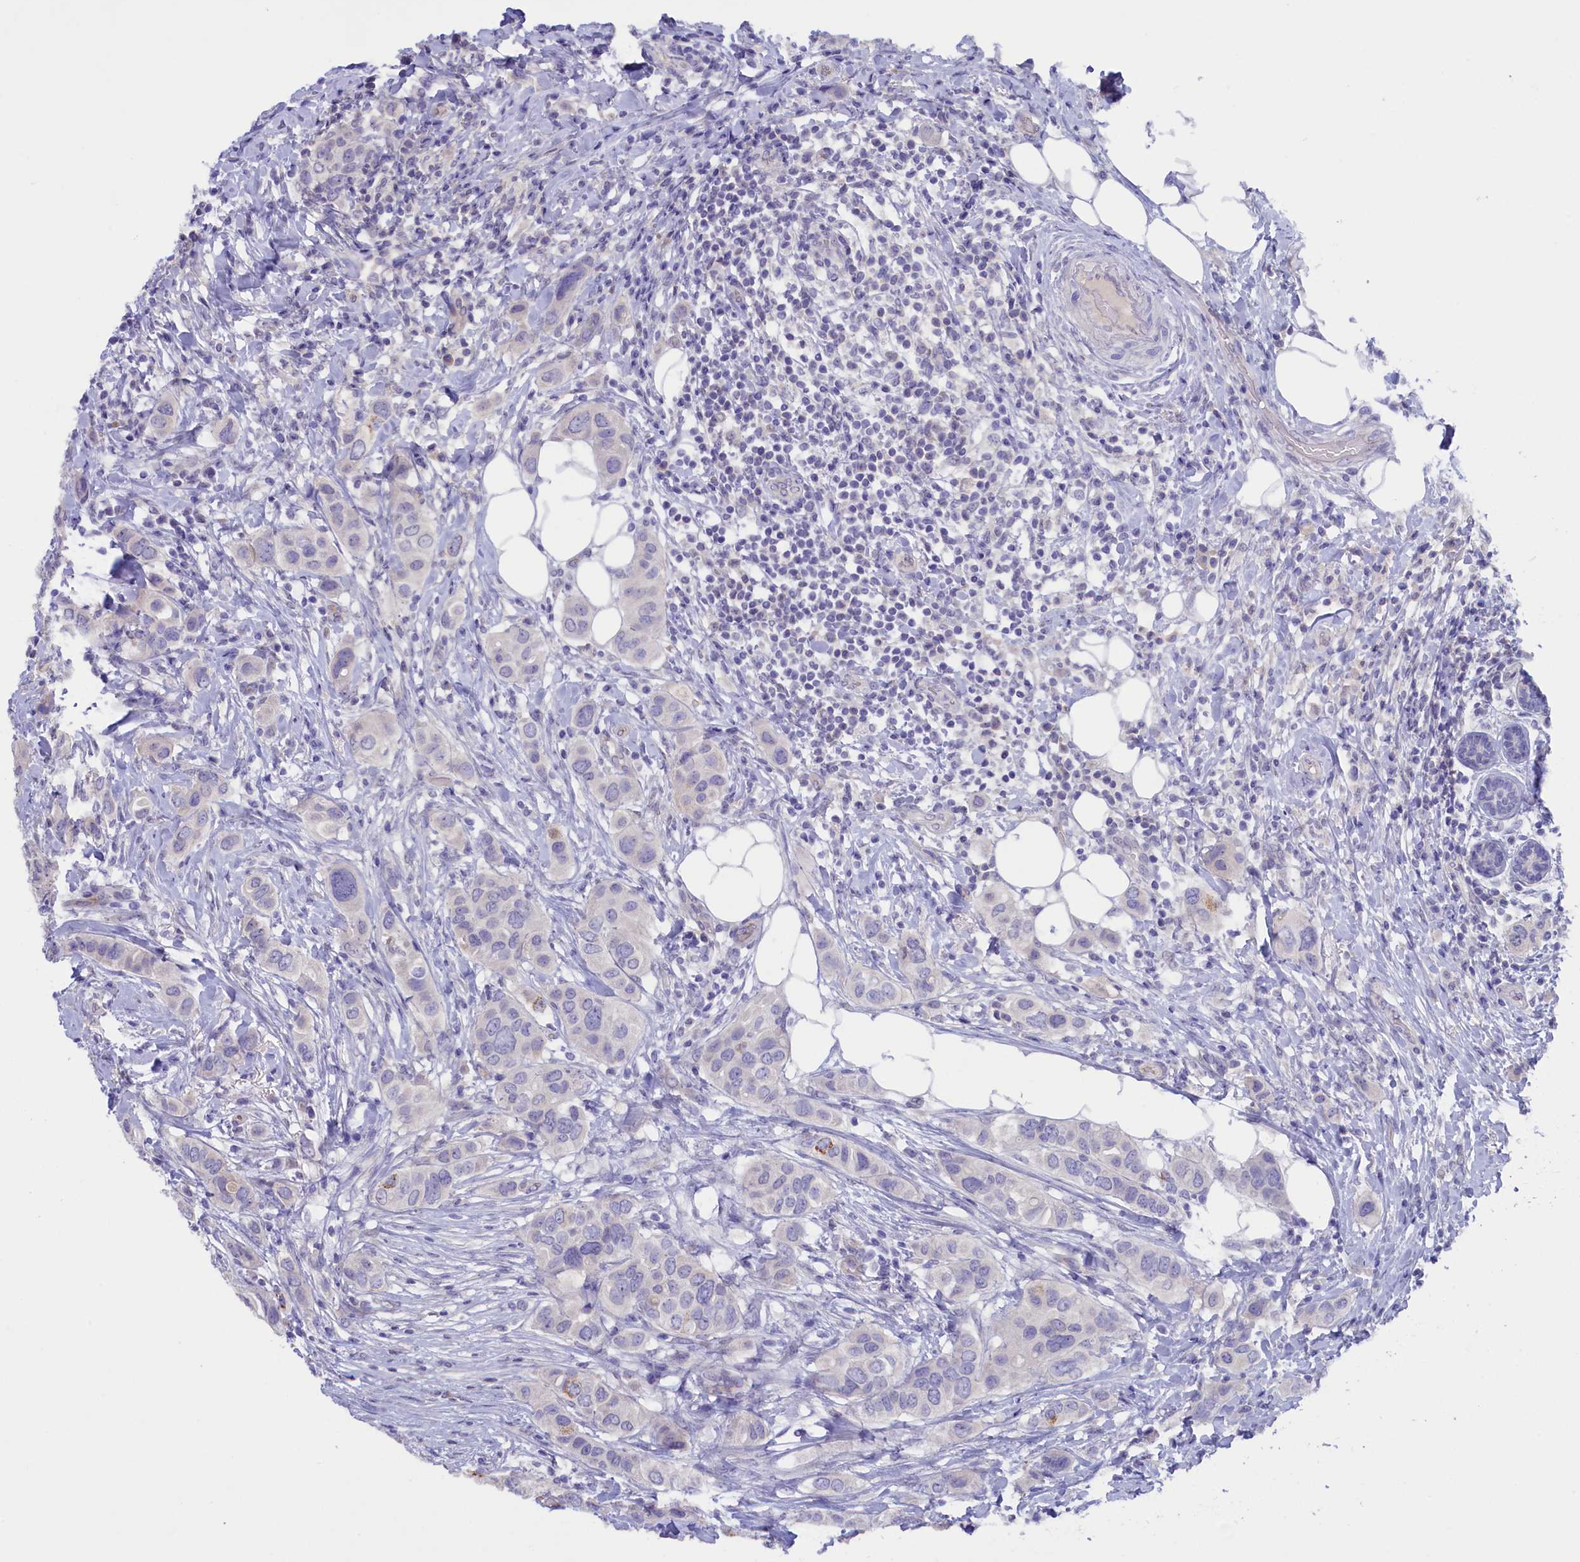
{"staining": {"intensity": "negative", "quantity": "none", "location": "none"}, "tissue": "breast cancer", "cell_type": "Tumor cells", "image_type": "cancer", "snomed": [{"axis": "morphology", "description": "Lobular carcinoma"}, {"axis": "topography", "description": "Breast"}], "caption": "Immunohistochemistry (IHC) image of neoplastic tissue: human breast cancer stained with DAB reveals no significant protein expression in tumor cells. (DAB (3,3'-diaminobenzidine) immunohistochemistry with hematoxylin counter stain).", "gene": "ZSWIM4", "patient": {"sex": "female", "age": 51}}